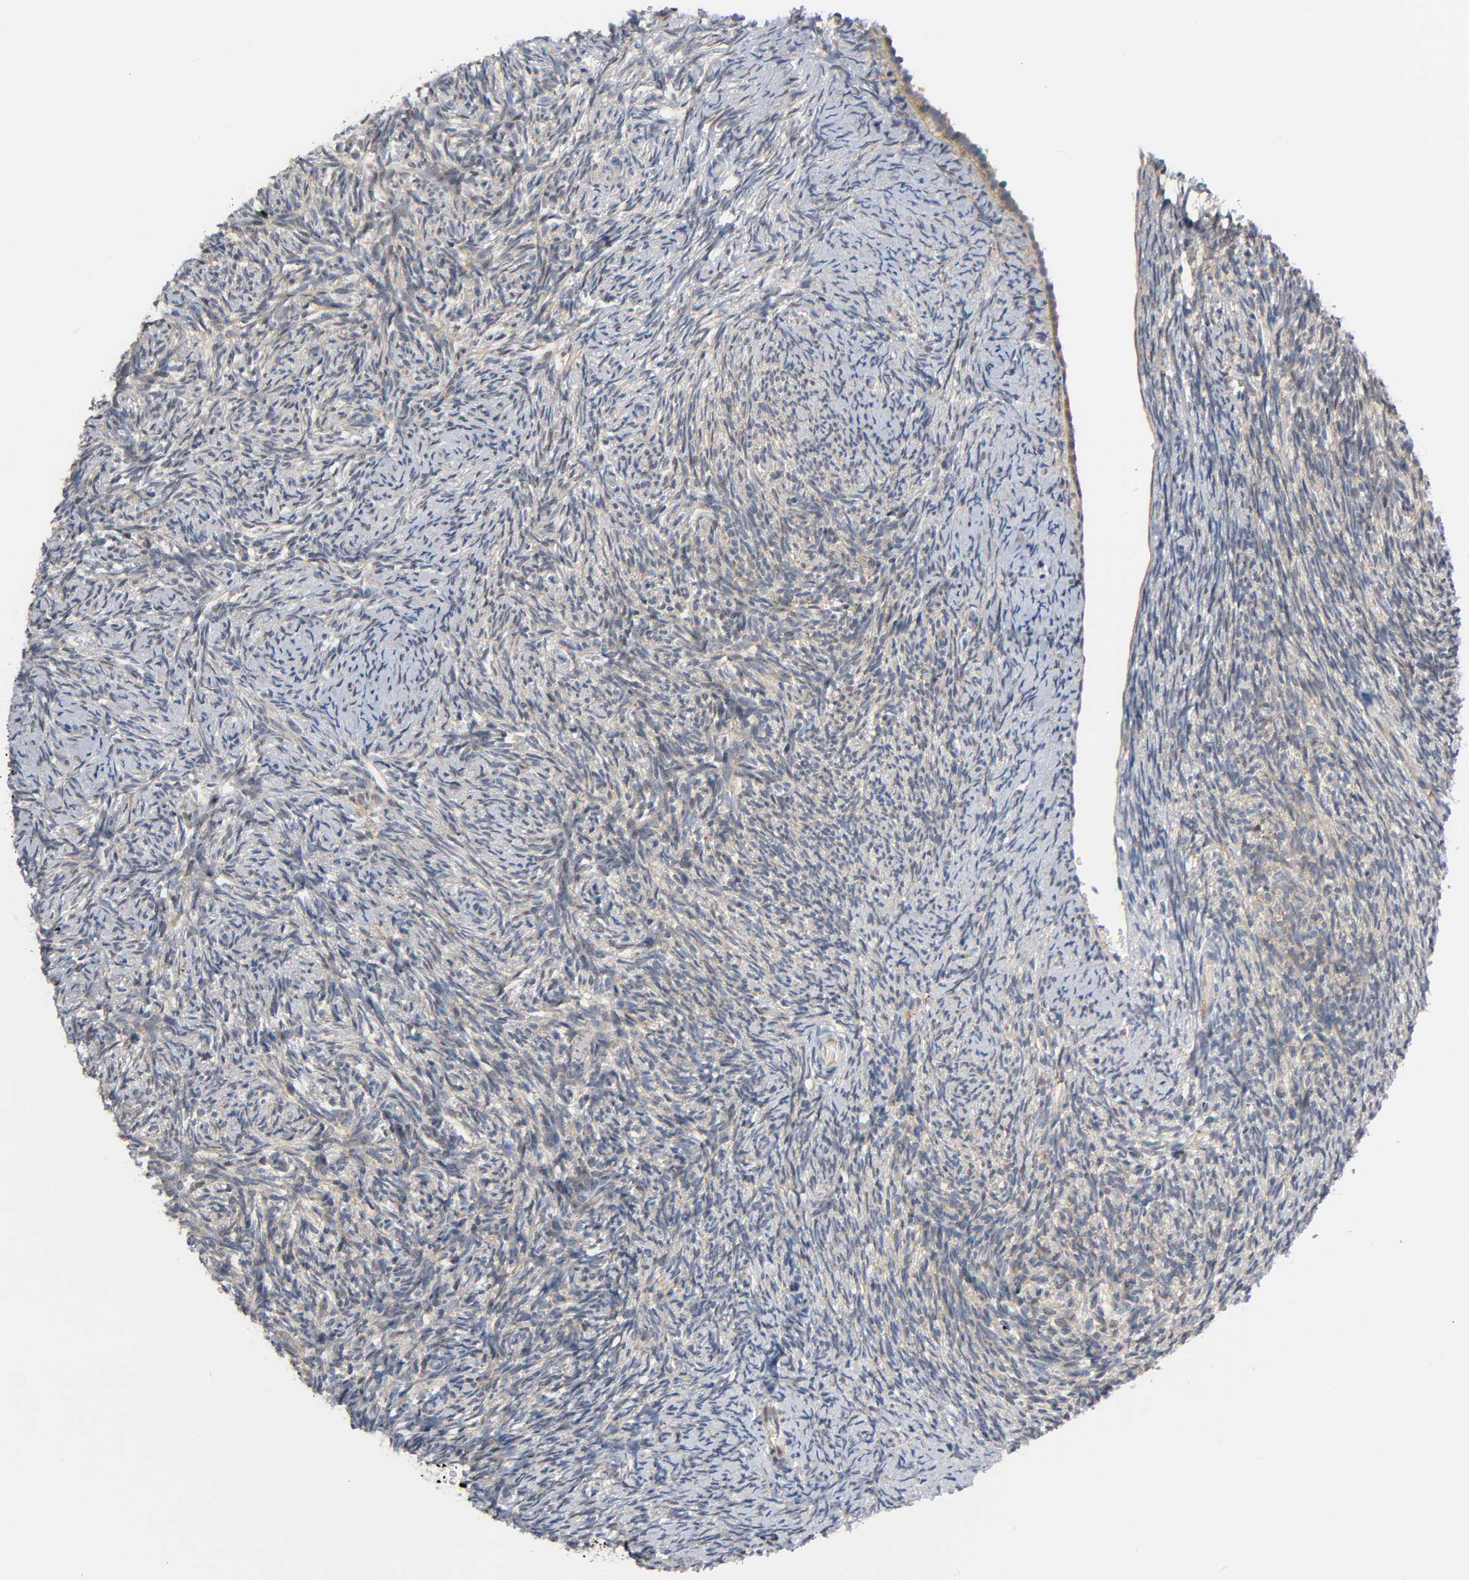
{"staining": {"intensity": "weak", "quantity": "25%-75%", "location": "cytoplasmic/membranous"}, "tissue": "ovary", "cell_type": "Ovarian stroma cells", "image_type": "normal", "snomed": [{"axis": "morphology", "description": "Normal tissue, NOS"}, {"axis": "topography", "description": "Ovary"}], "caption": "IHC staining of normal ovary, which displays low levels of weak cytoplasmic/membranous staining in about 25%-75% of ovarian stroma cells indicating weak cytoplasmic/membranous protein staining. The staining was performed using DAB (3,3'-diaminobenzidine) (brown) for protein detection and nuclei were counterstained in hematoxylin (blue).", "gene": "HDAC6", "patient": {"sex": "female", "age": 60}}